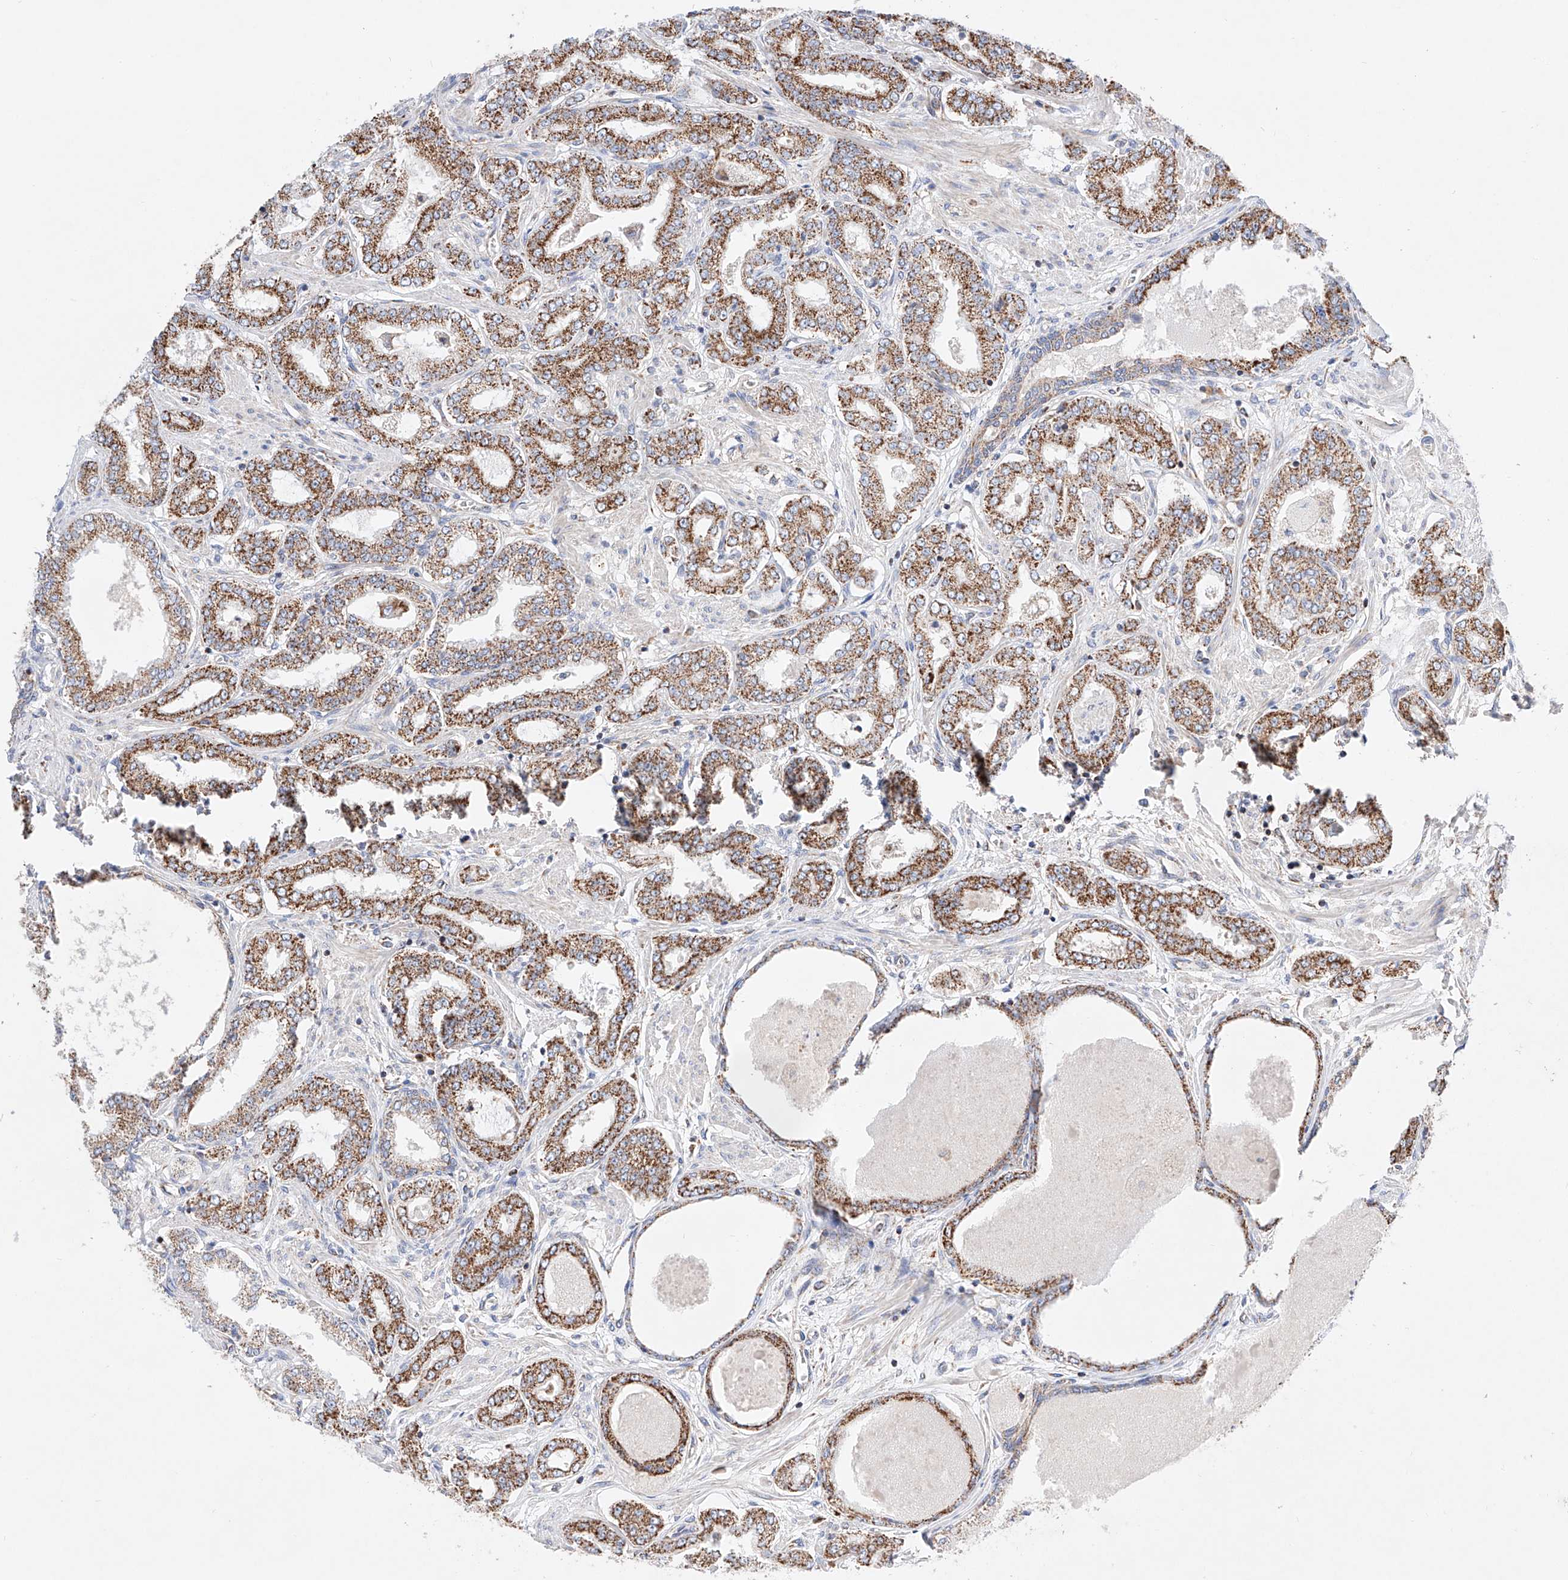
{"staining": {"intensity": "moderate", "quantity": ">75%", "location": "cytoplasmic/membranous"}, "tissue": "prostate cancer", "cell_type": "Tumor cells", "image_type": "cancer", "snomed": [{"axis": "morphology", "description": "Adenocarcinoma, Low grade"}, {"axis": "topography", "description": "Prostate"}], "caption": "DAB (3,3'-diaminobenzidine) immunohistochemical staining of human prostate low-grade adenocarcinoma exhibits moderate cytoplasmic/membranous protein positivity in approximately >75% of tumor cells.", "gene": "KTI12", "patient": {"sex": "male", "age": 63}}